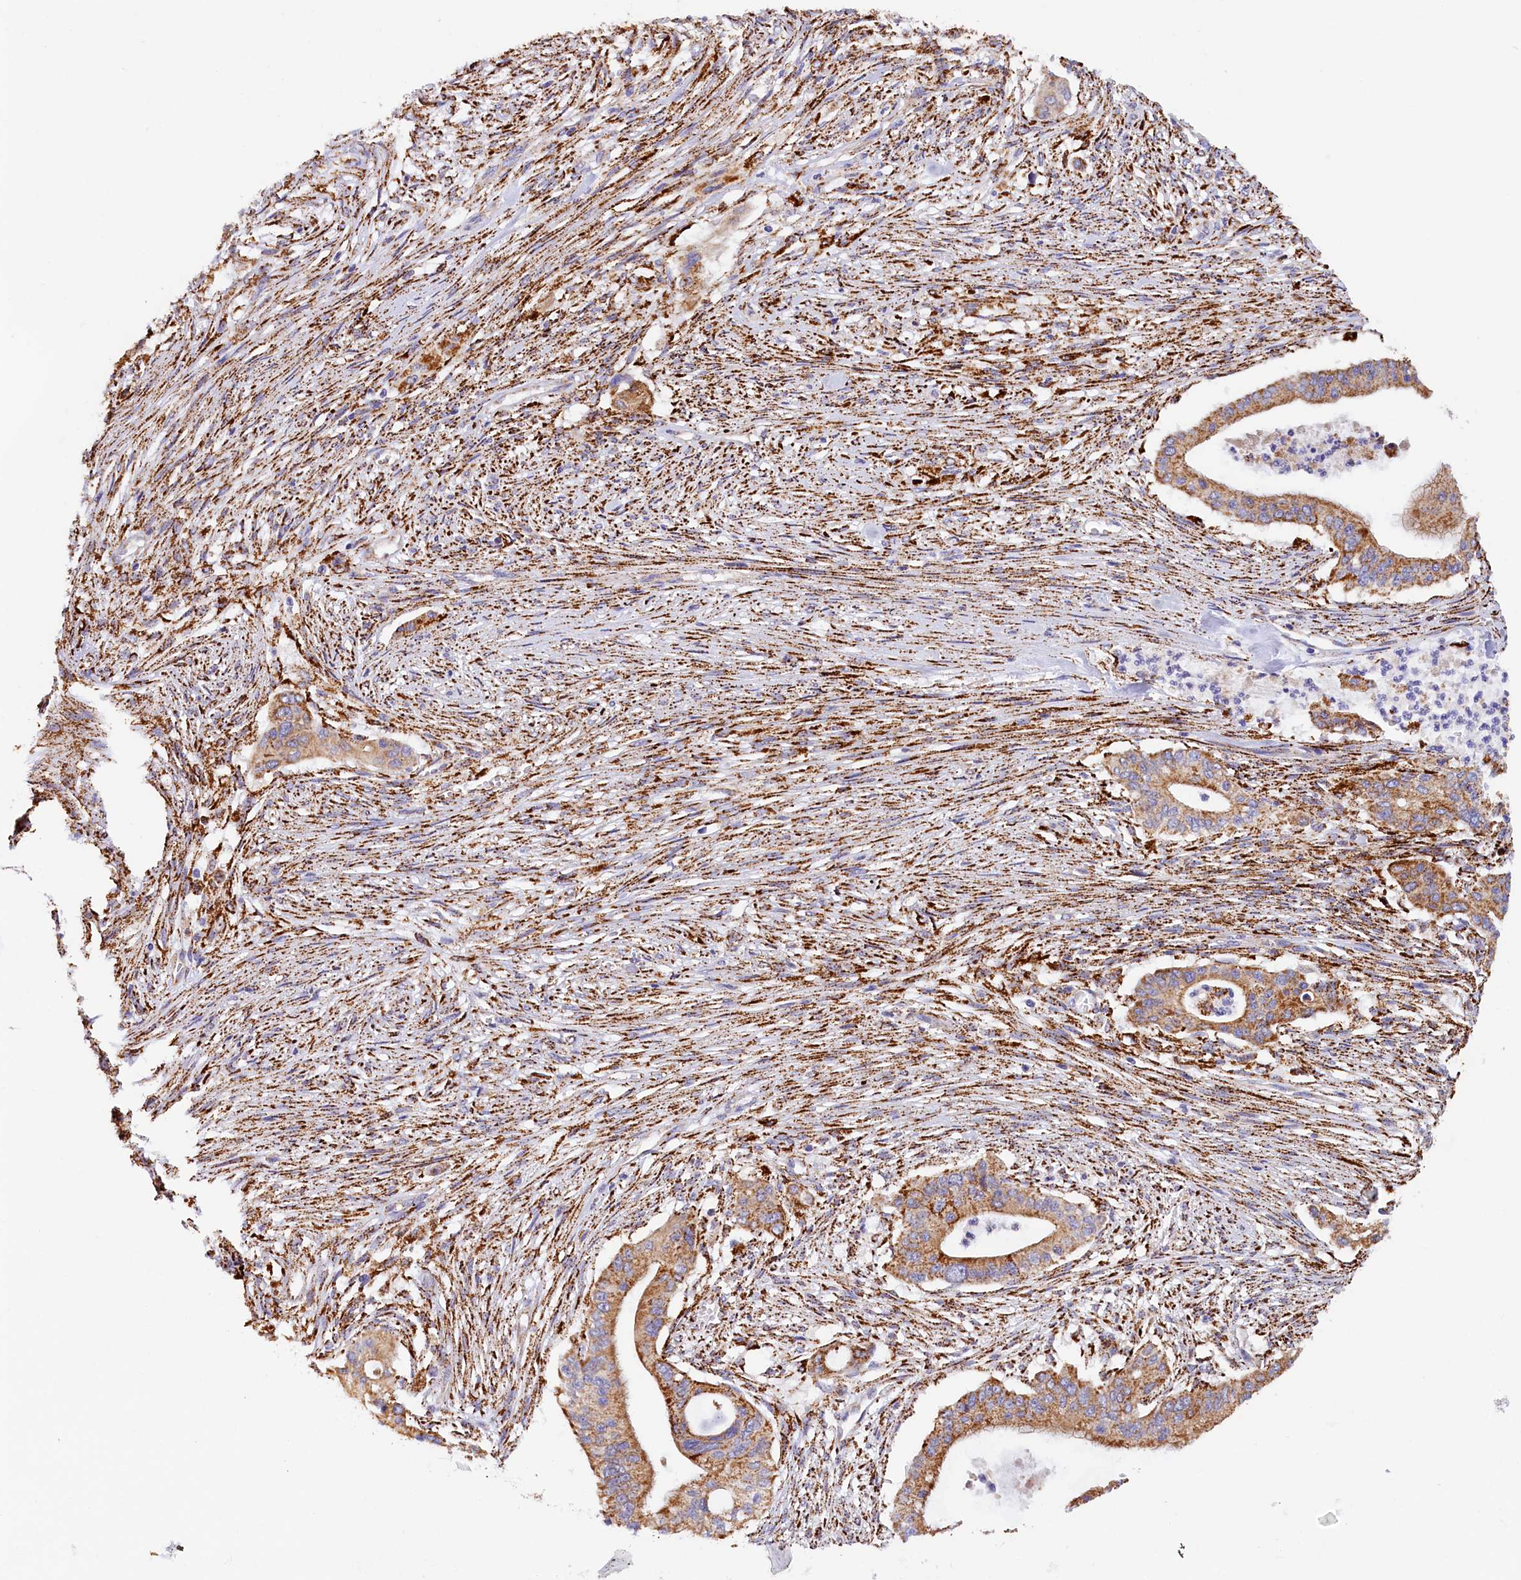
{"staining": {"intensity": "moderate", "quantity": ">75%", "location": "cytoplasmic/membranous"}, "tissue": "pancreatic cancer", "cell_type": "Tumor cells", "image_type": "cancer", "snomed": [{"axis": "morphology", "description": "Adenocarcinoma, NOS"}, {"axis": "topography", "description": "Pancreas"}], "caption": "Brown immunohistochemical staining in human pancreatic cancer shows moderate cytoplasmic/membranous staining in approximately >75% of tumor cells. The protein is shown in brown color, while the nuclei are stained blue.", "gene": "AKTIP", "patient": {"sex": "male", "age": 46}}